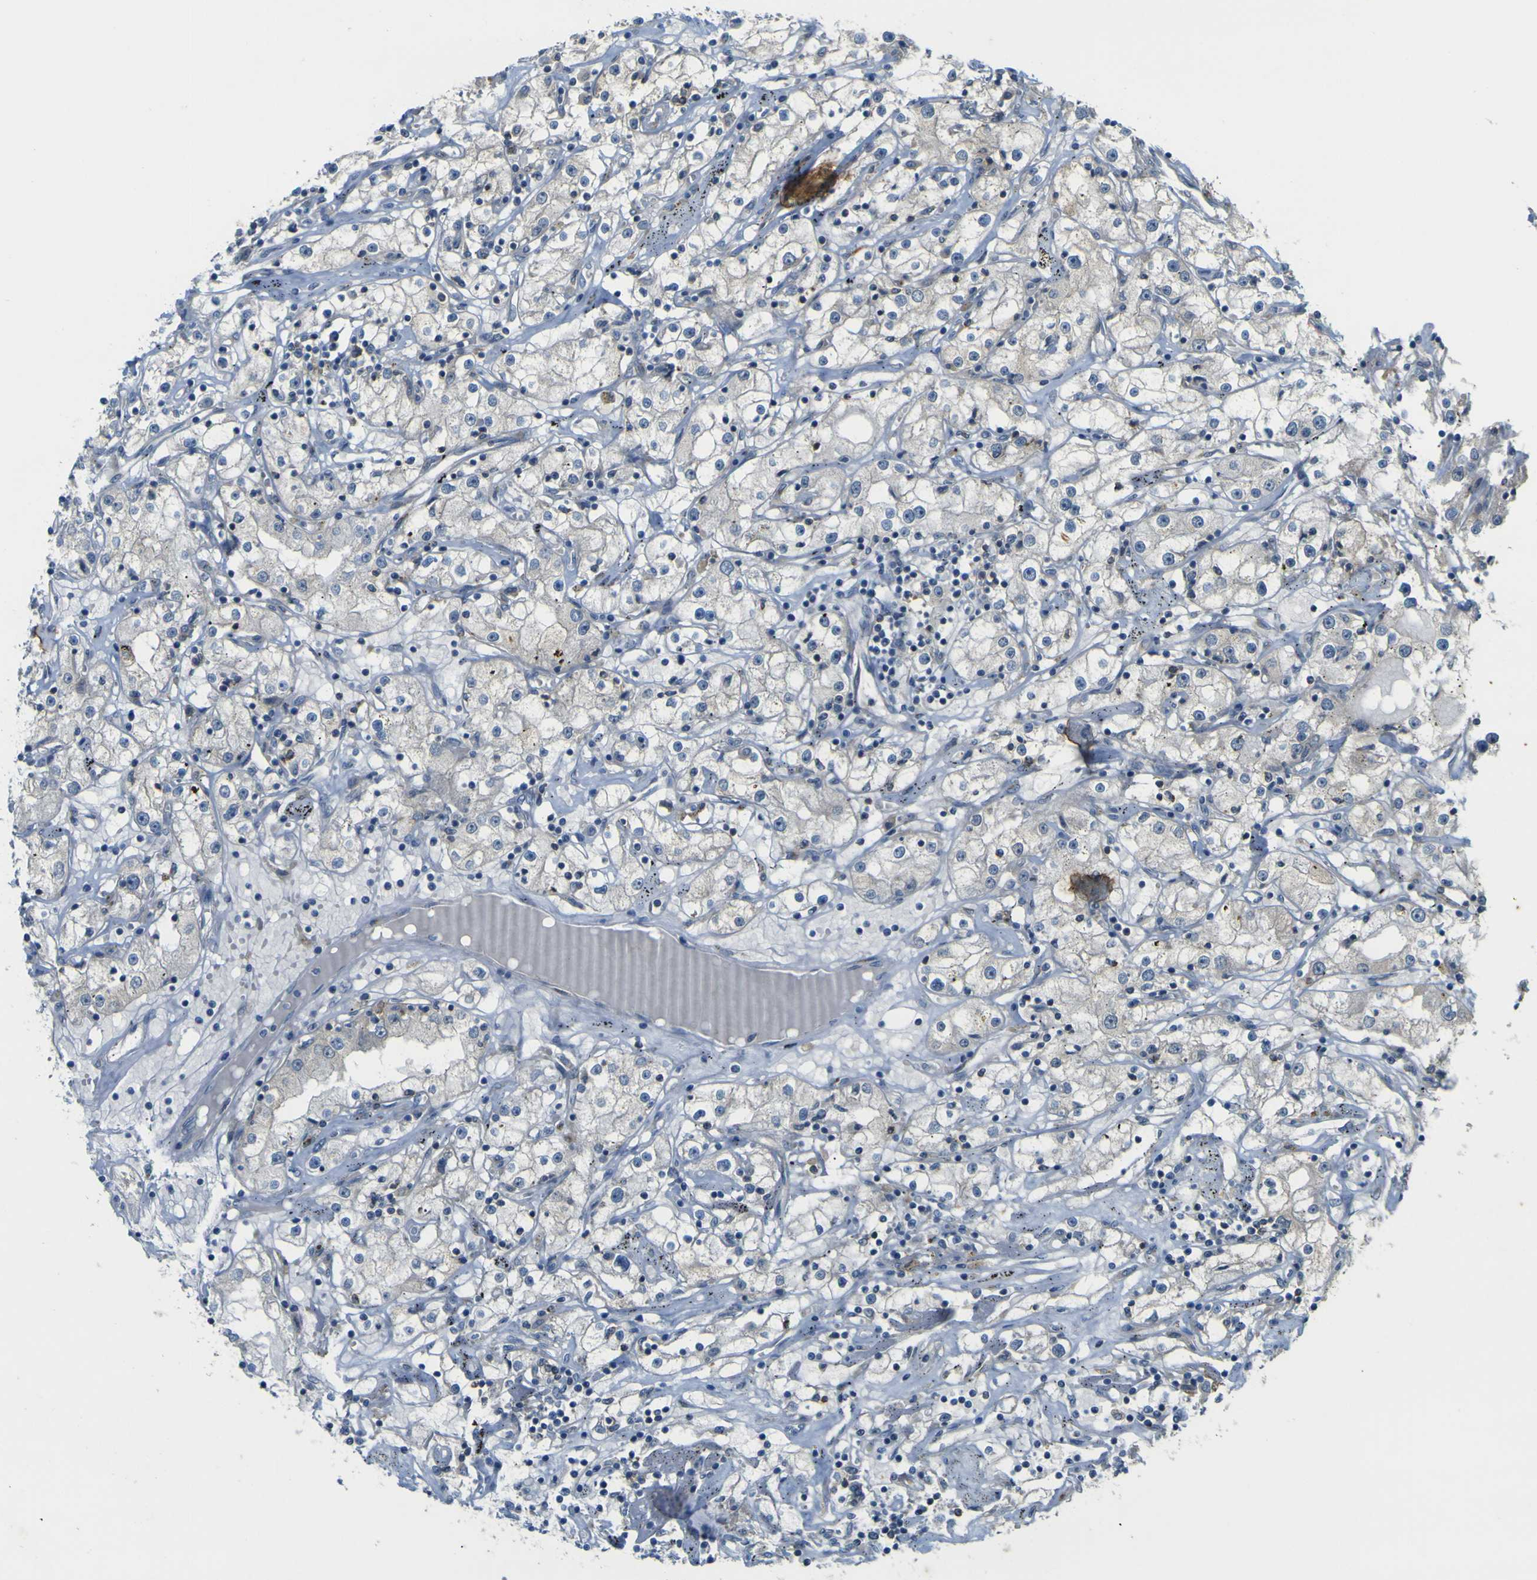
{"staining": {"intensity": "negative", "quantity": "none", "location": "none"}, "tissue": "renal cancer", "cell_type": "Tumor cells", "image_type": "cancer", "snomed": [{"axis": "morphology", "description": "Adenocarcinoma, NOS"}, {"axis": "topography", "description": "Kidney"}], "caption": "This is a micrograph of immunohistochemistry (IHC) staining of renal cancer (adenocarcinoma), which shows no positivity in tumor cells.", "gene": "IGF2R", "patient": {"sex": "male", "age": 56}}